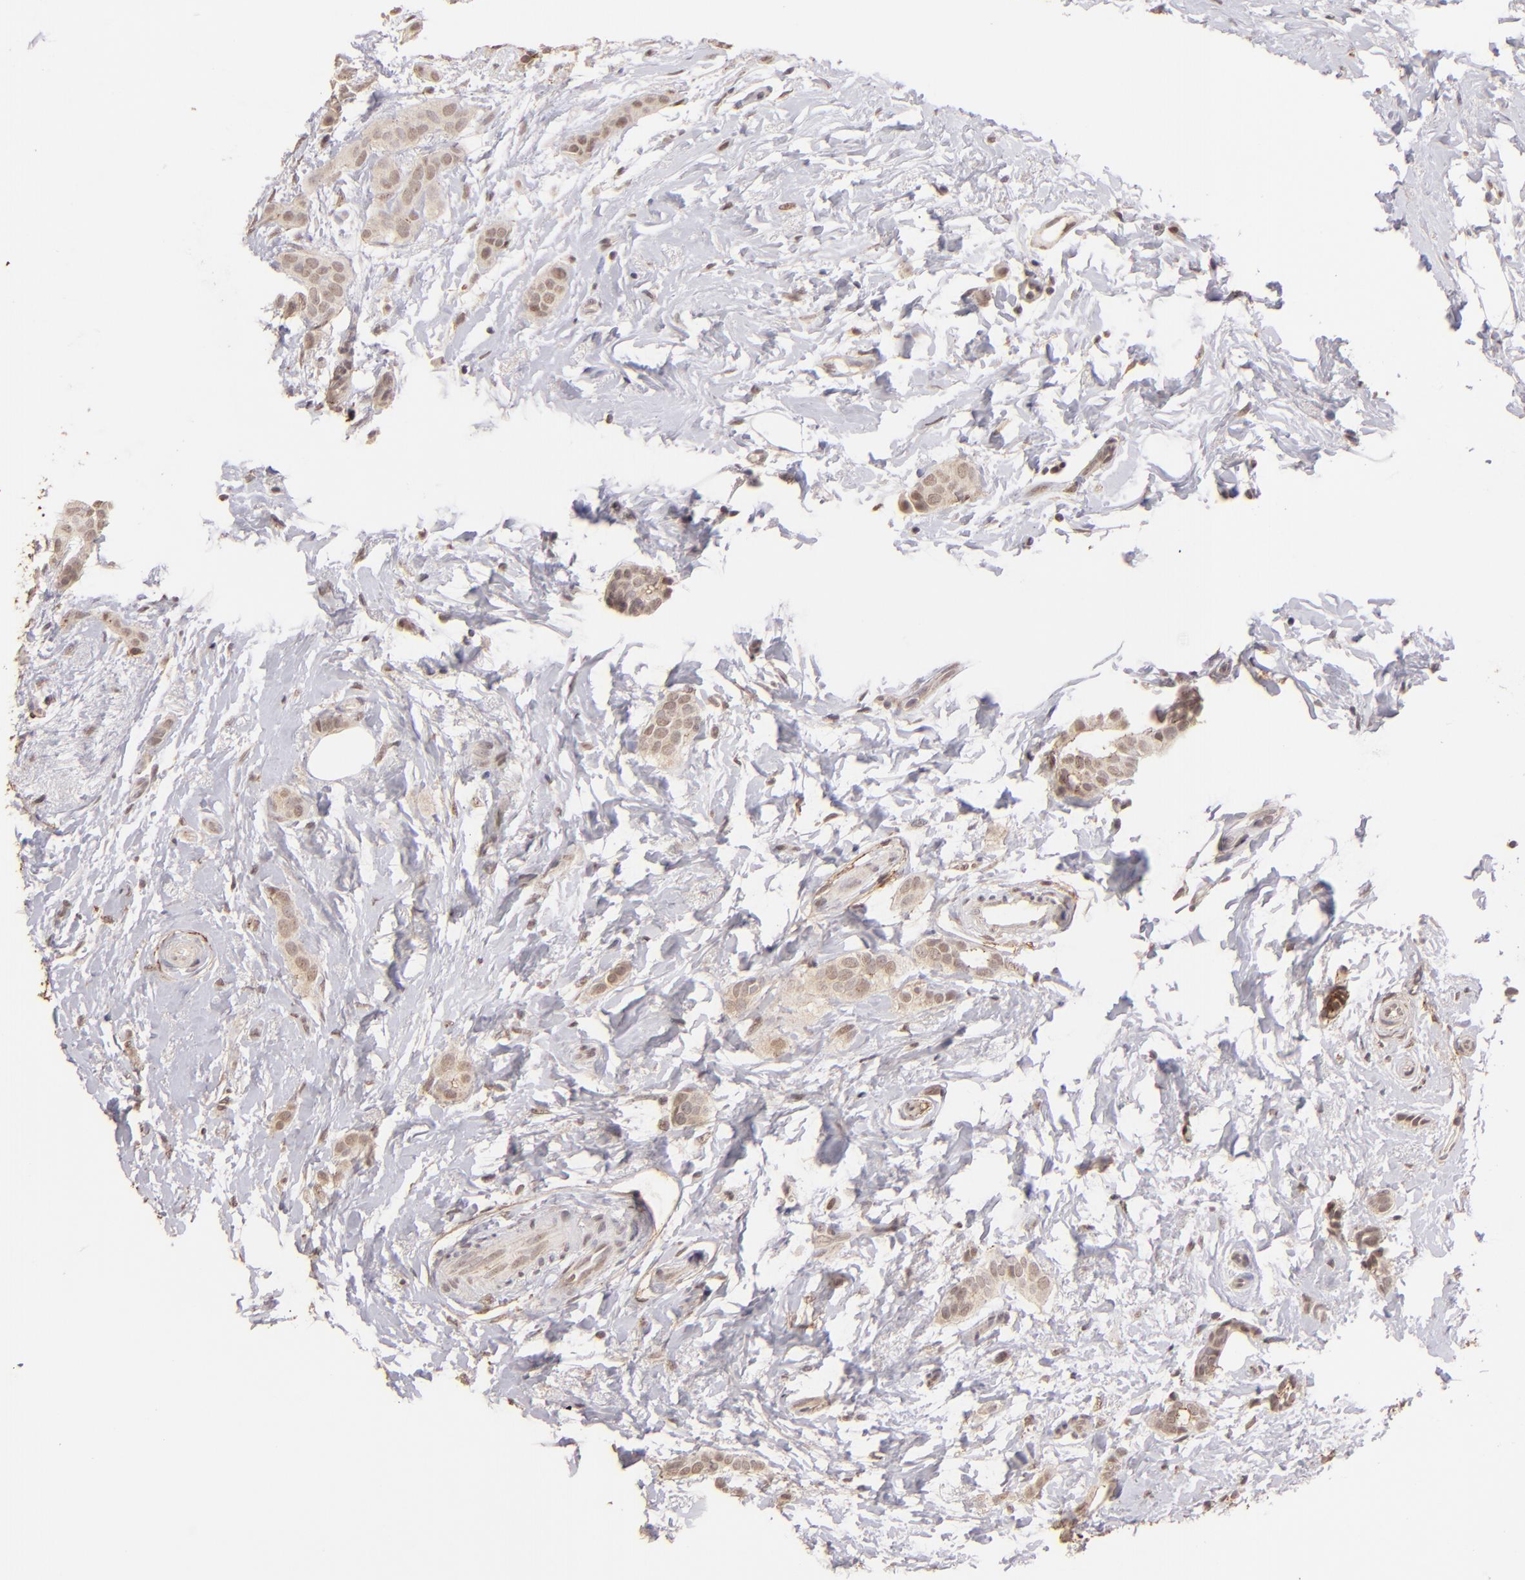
{"staining": {"intensity": "weak", "quantity": ">75%", "location": "cytoplasmic/membranous"}, "tissue": "breast cancer", "cell_type": "Tumor cells", "image_type": "cancer", "snomed": [{"axis": "morphology", "description": "Duct carcinoma"}, {"axis": "topography", "description": "Breast"}], "caption": "DAB immunohistochemical staining of breast cancer (invasive ductal carcinoma) displays weak cytoplasmic/membranous protein expression in about >75% of tumor cells.", "gene": "CLDN1", "patient": {"sex": "female", "age": 54}}